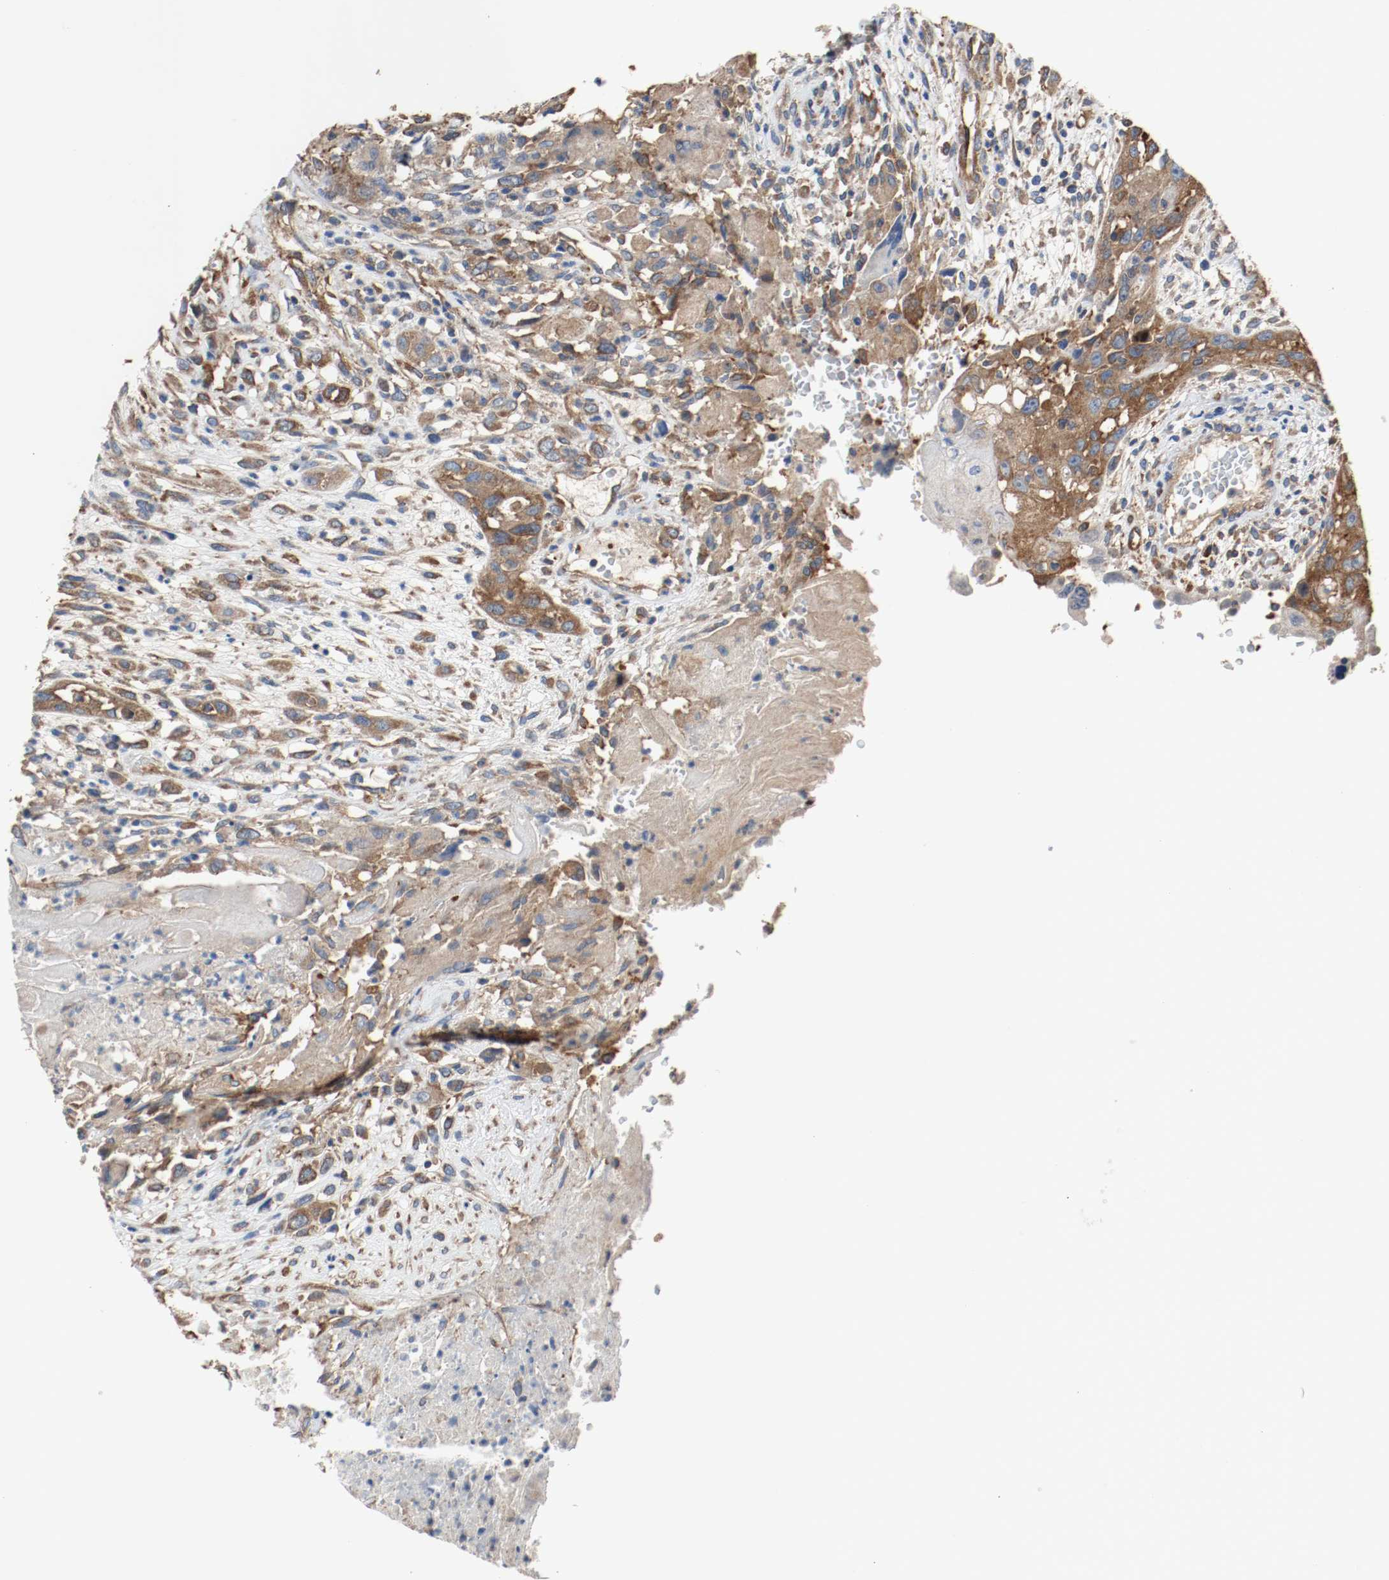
{"staining": {"intensity": "moderate", "quantity": ">75%", "location": "cytoplasmic/membranous"}, "tissue": "head and neck cancer", "cell_type": "Tumor cells", "image_type": "cancer", "snomed": [{"axis": "morphology", "description": "Necrosis, NOS"}, {"axis": "morphology", "description": "Neoplasm, malignant, NOS"}, {"axis": "topography", "description": "Salivary gland"}, {"axis": "topography", "description": "Head-Neck"}], "caption": "Tumor cells exhibit moderate cytoplasmic/membranous positivity in approximately >75% of cells in head and neck cancer (malignant neoplasm). (DAB (3,3'-diaminobenzidine) IHC, brown staining for protein, blue staining for nuclei).", "gene": "TUBA3D", "patient": {"sex": "male", "age": 43}}